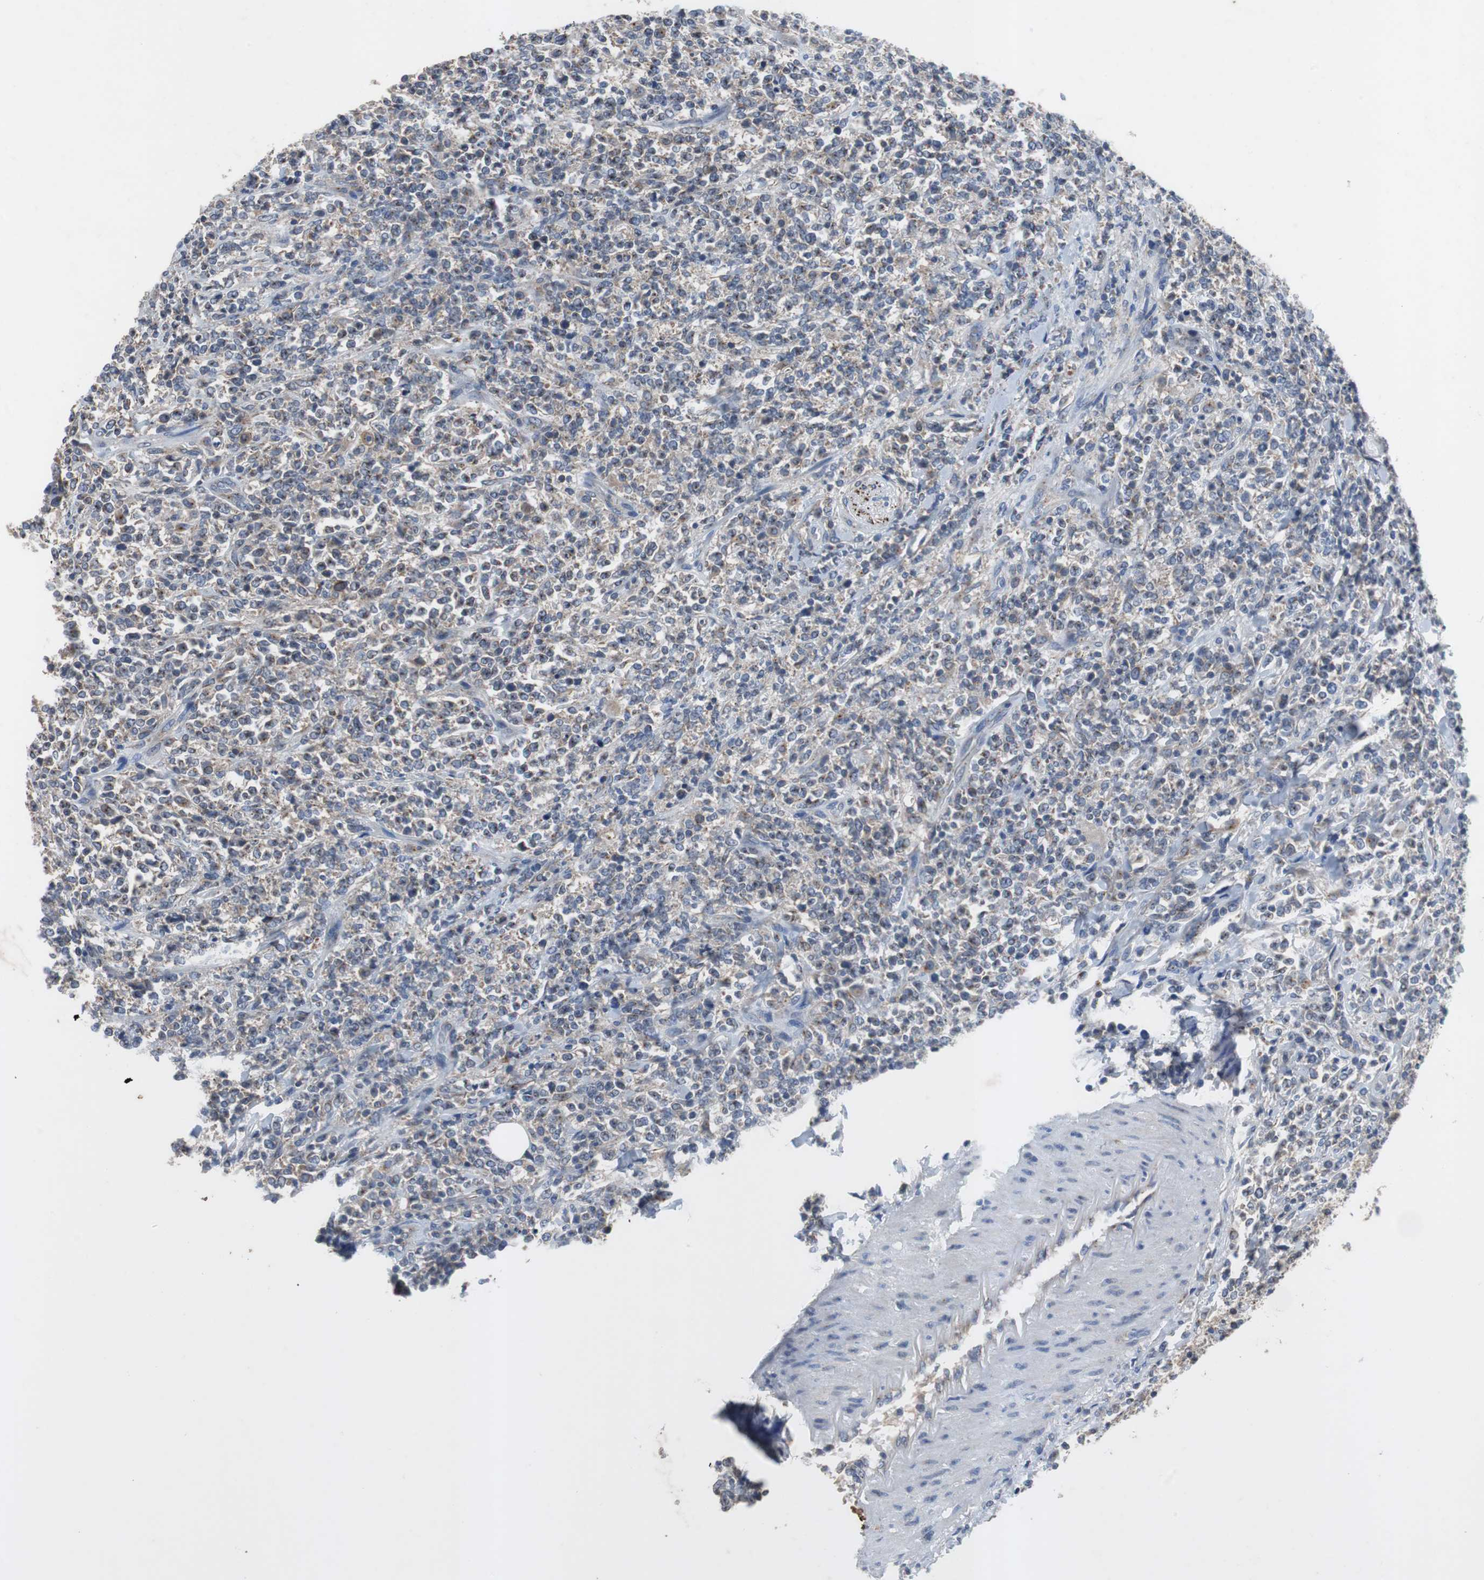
{"staining": {"intensity": "weak", "quantity": "25%-75%", "location": "cytoplasmic/membranous"}, "tissue": "lymphoma", "cell_type": "Tumor cells", "image_type": "cancer", "snomed": [{"axis": "morphology", "description": "Malignant lymphoma, non-Hodgkin's type, High grade"}, {"axis": "topography", "description": "Soft tissue"}], "caption": "IHC of human high-grade malignant lymphoma, non-Hodgkin's type reveals low levels of weak cytoplasmic/membranous expression in approximately 25%-75% of tumor cells.", "gene": "CALB2", "patient": {"sex": "male", "age": 18}}